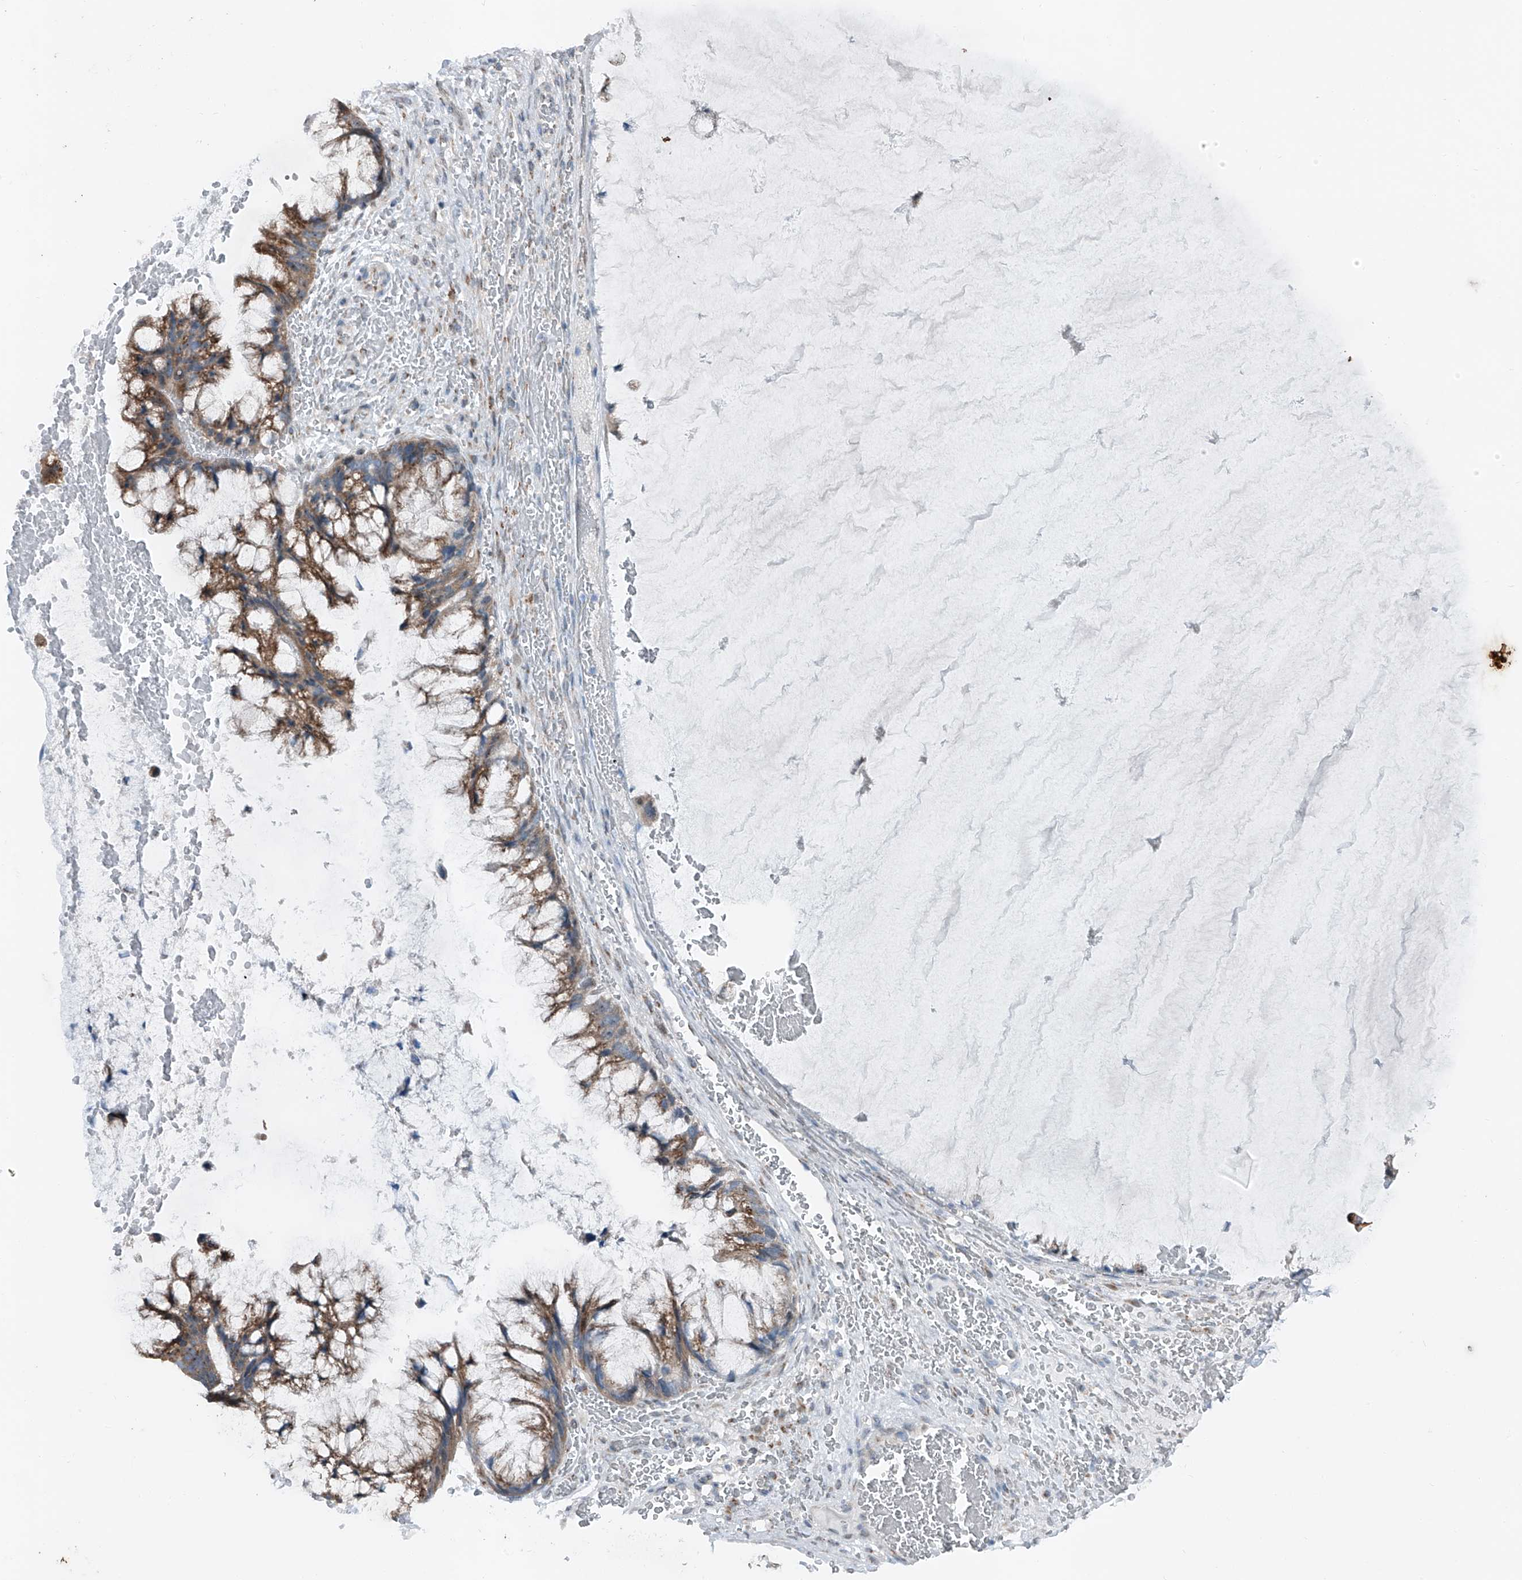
{"staining": {"intensity": "moderate", "quantity": ">75%", "location": "cytoplasmic/membranous"}, "tissue": "ovarian cancer", "cell_type": "Tumor cells", "image_type": "cancer", "snomed": [{"axis": "morphology", "description": "Cystadenocarcinoma, mucinous, NOS"}, {"axis": "topography", "description": "Ovary"}], "caption": "A high-resolution image shows IHC staining of ovarian mucinous cystadenocarcinoma, which displays moderate cytoplasmic/membranous positivity in approximately >75% of tumor cells.", "gene": "DYRK1B", "patient": {"sex": "female", "age": 37}}